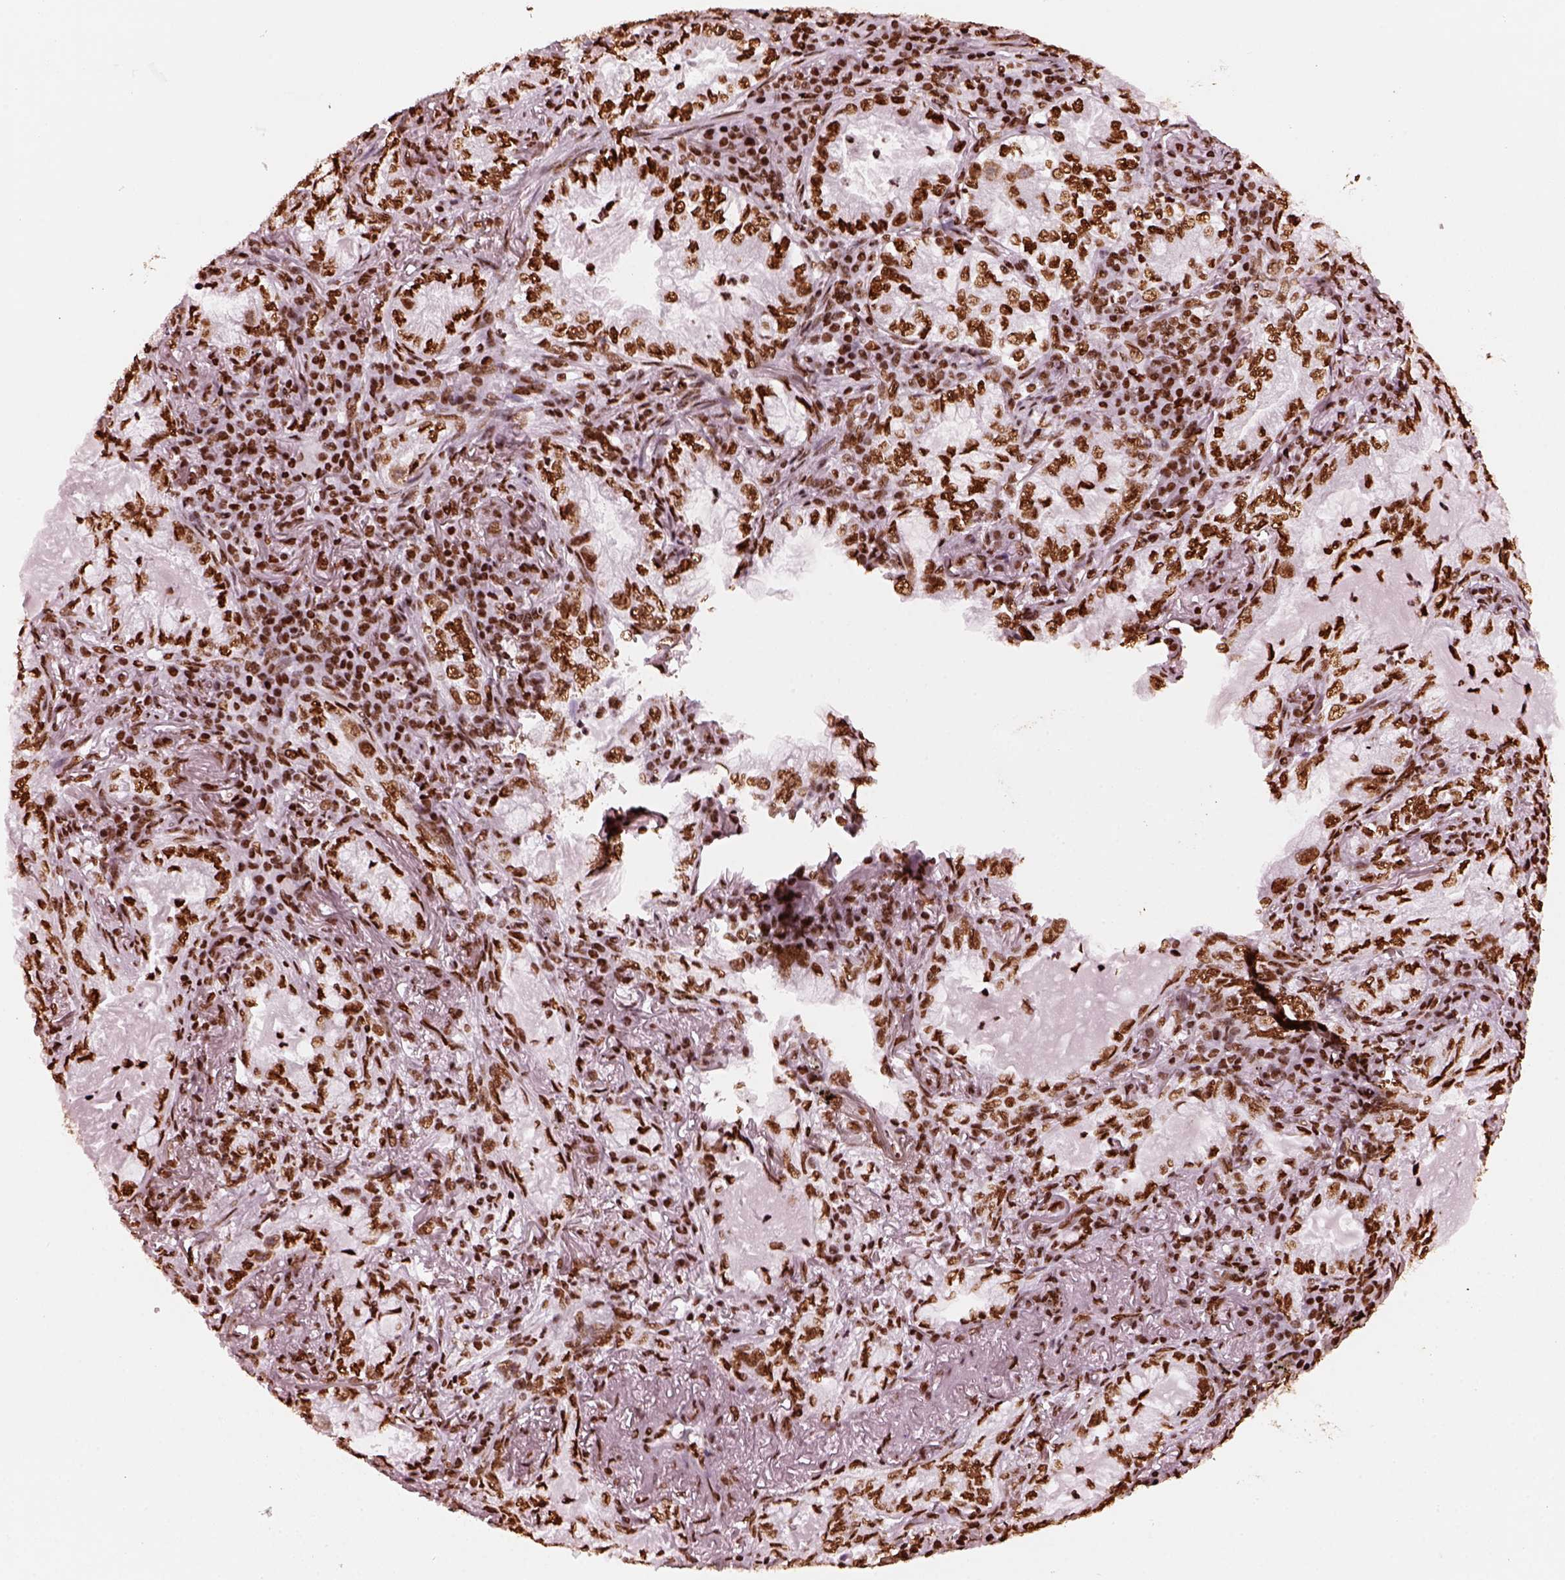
{"staining": {"intensity": "strong", "quantity": ">75%", "location": "nuclear"}, "tissue": "lung cancer", "cell_type": "Tumor cells", "image_type": "cancer", "snomed": [{"axis": "morphology", "description": "Adenocarcinoma, NOS"}, {"axis": "topography", "description": "Lung"}], "caption": "Human lung cancer stained with a protein marker shows strong staining in tumor cells.", "gene": "CBFA2T3", "patient": {"sex": "female", "age": 73}}